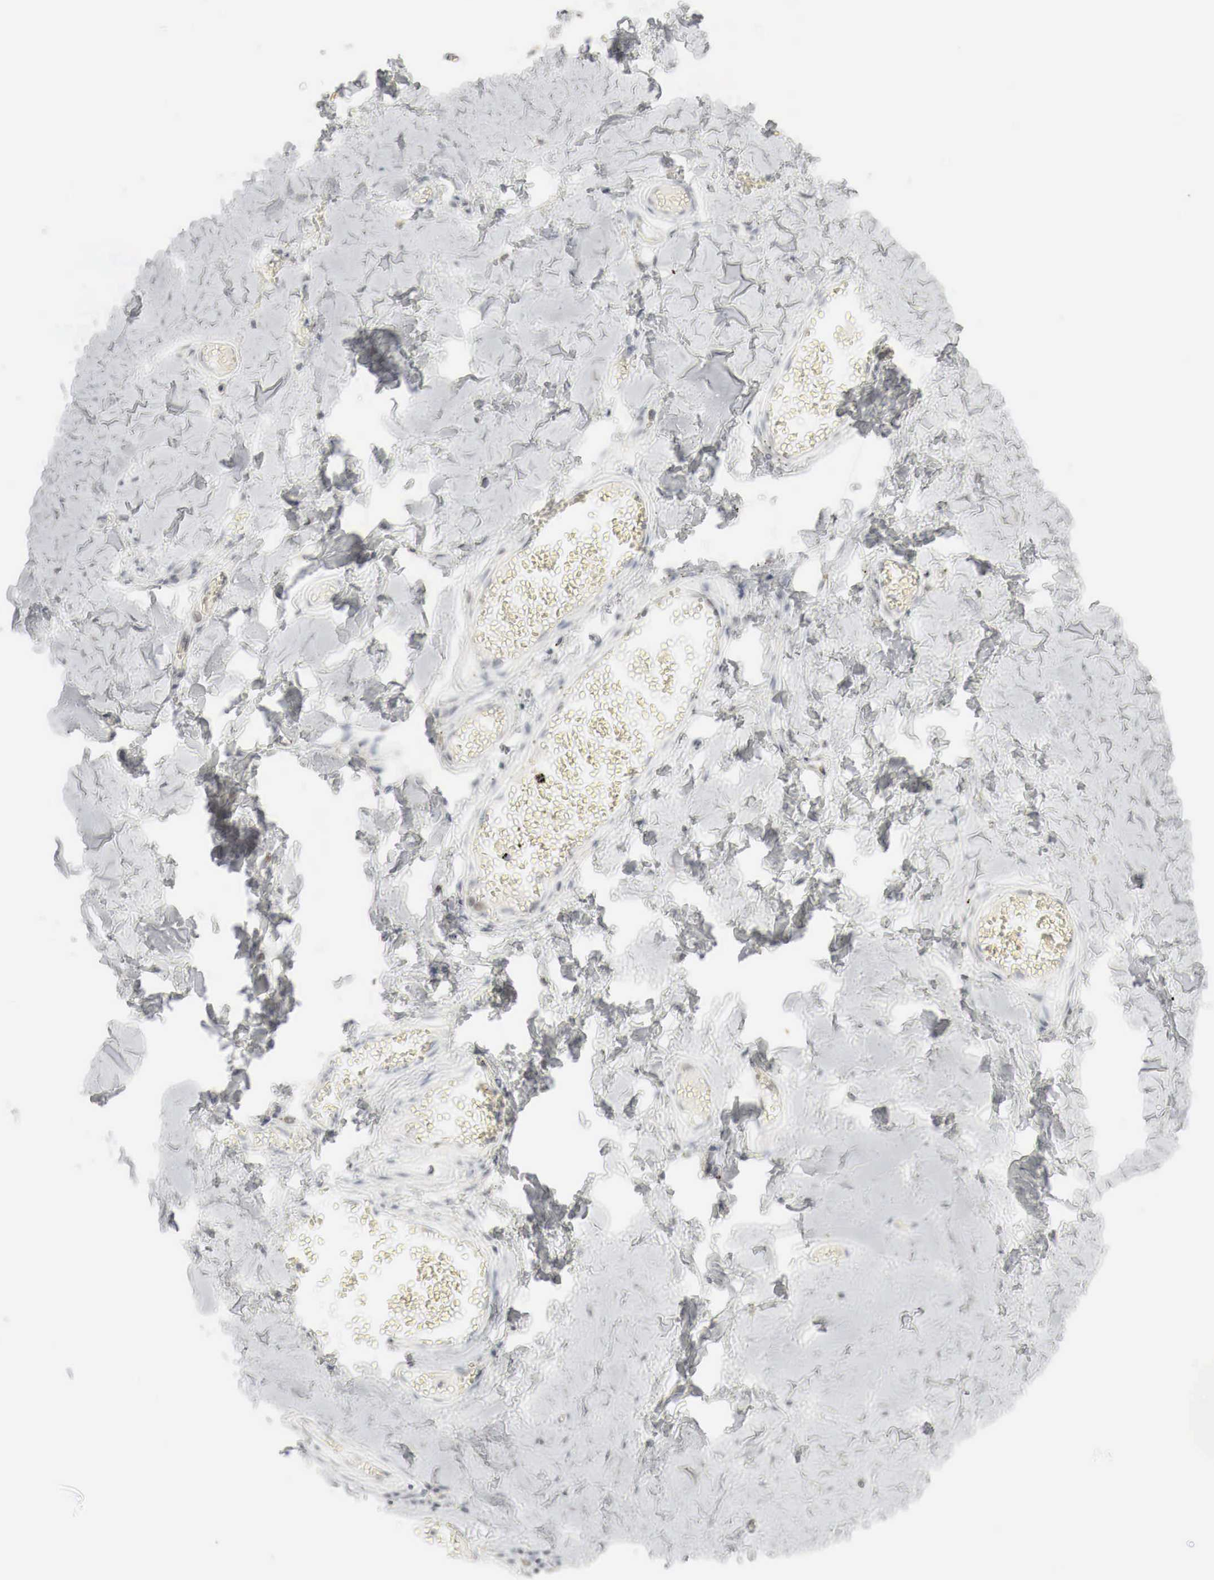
{"staining": {"intensity": "negative", "quantity": "none", "location": "none"}, "tissue": "adipose tissue", "cell_type": "Adipocytes", "image_type": "normal", "snomed": [{"axis": "morphology", "description": "Normal tissue, NOS"}, {"axis": "morphology", "description": "Sarcoma, NOS"}, {"axis": "topography", "description": "Skin"}, {"axis": "topography", "description": "Soft tissue"}], "caption": "This photomicrograph is of normal adipose tissue stained with immunohistochemistry to label a protein in brown with the nuclei are counter-stained blue. There is no expression in adipocytes. (Brightfield microscopy of DAB (3,3'-diaminobenzidine) immunohistochemistry (IHC) at high magnification).", "gene": "MYC", "patient": {"sex": "female", "age": 51}}